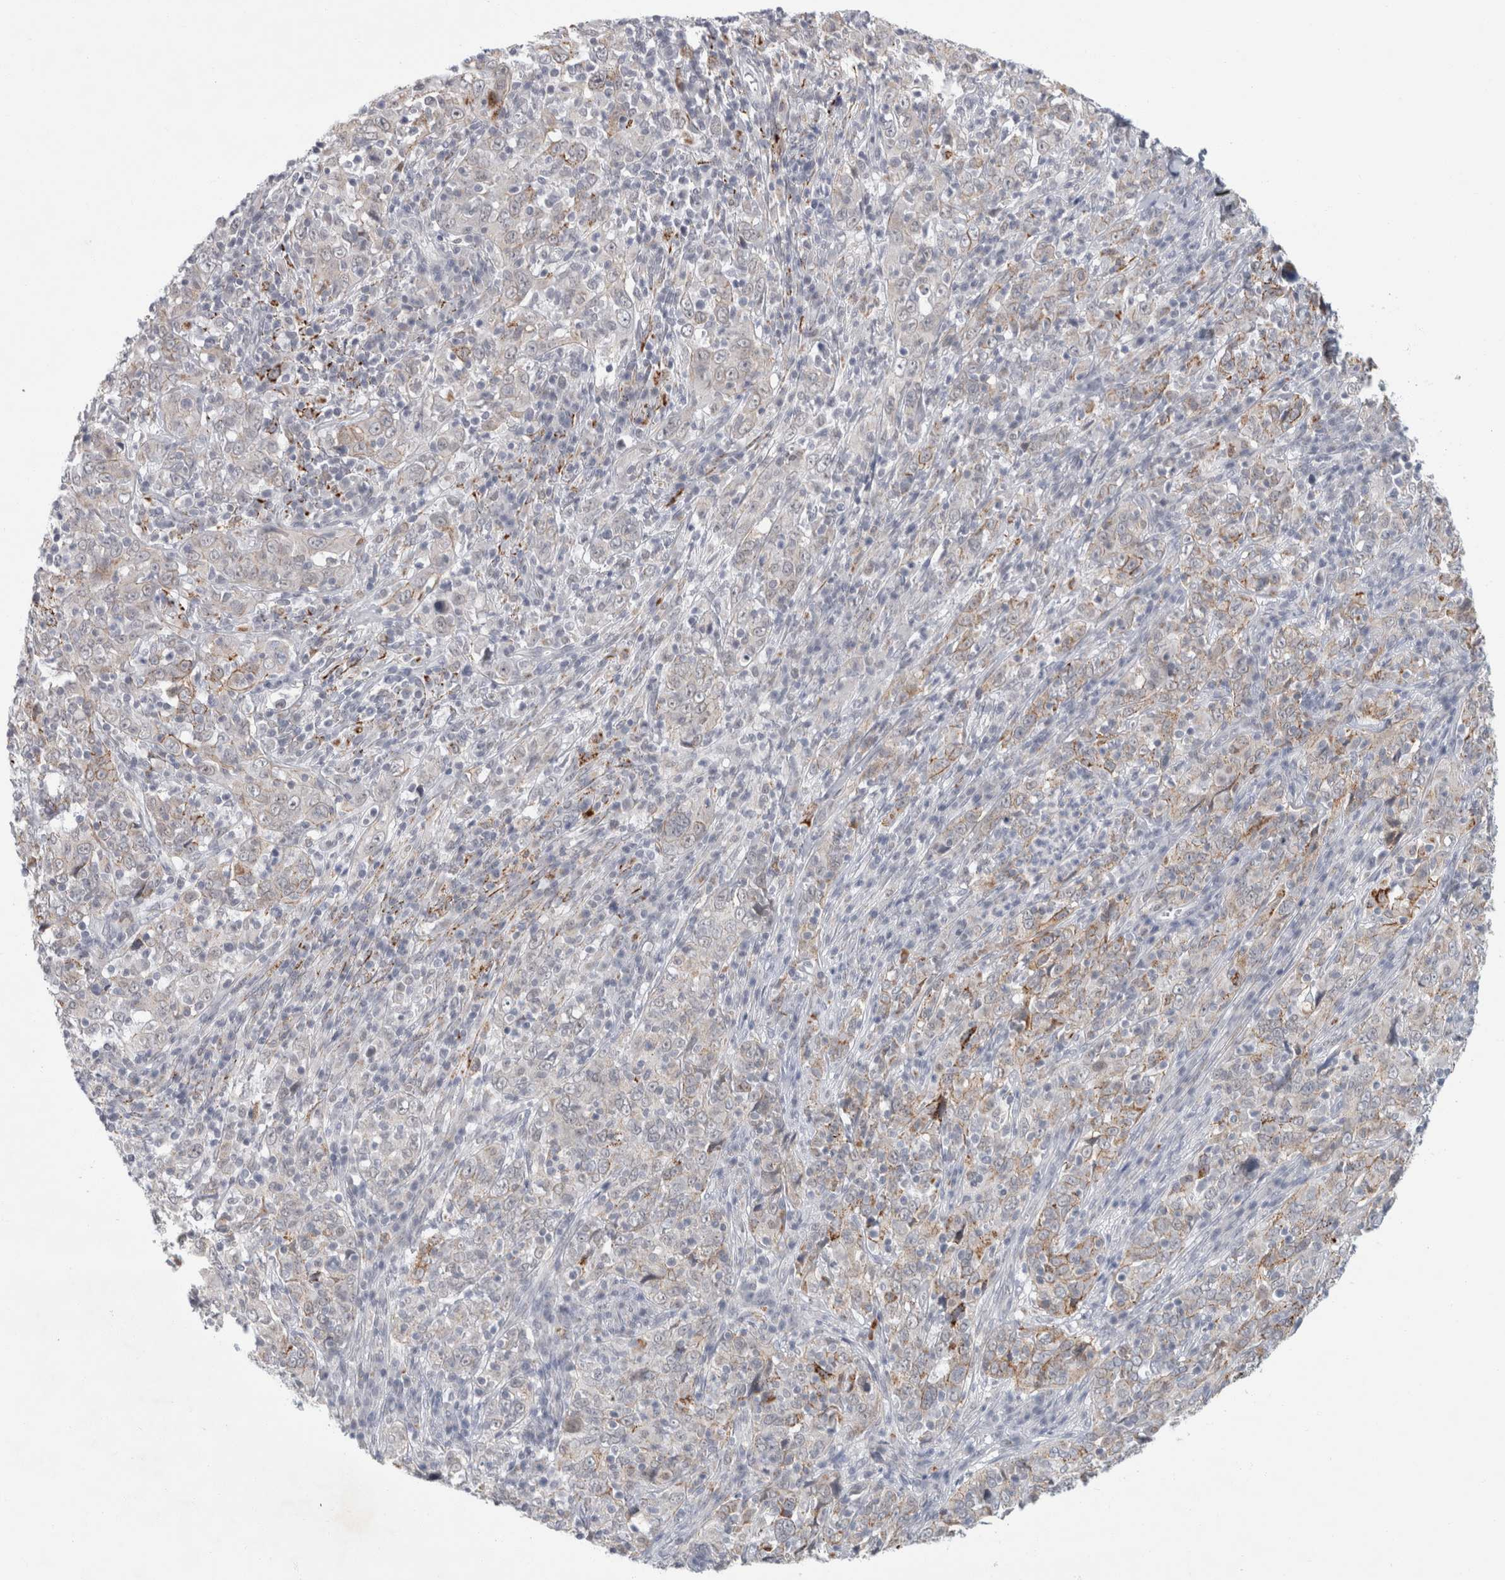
{"staining": {"intensity": "moderate", "quantity": "<25%", "location": "cytoplasmic/membranous"}, "tissue": "cervical cancer", "cell_type": "Tumor cells", "image_type": "cancer", "snomed": [{"axis": "morphology", "description": "Squamous cell carcinoma, NOS"}, {"axis": "topography", "description": "Cervix"}], "caption": "High-magnification brightfield microscopy of cervical squamous cell carcinoma stained with DAB (brown) and counterstained with hematoxylin (blue). tumor cells exhibit moderate cytoplasmic/membranous staining is appreciated in approximately<25% of cells. (DAB (3,3'-diaminobenzidine) = brown stain, brightfield microscopy at high magnification).", "gene": "NIPA1", "patient": {"sex": "female", "age": 46}}